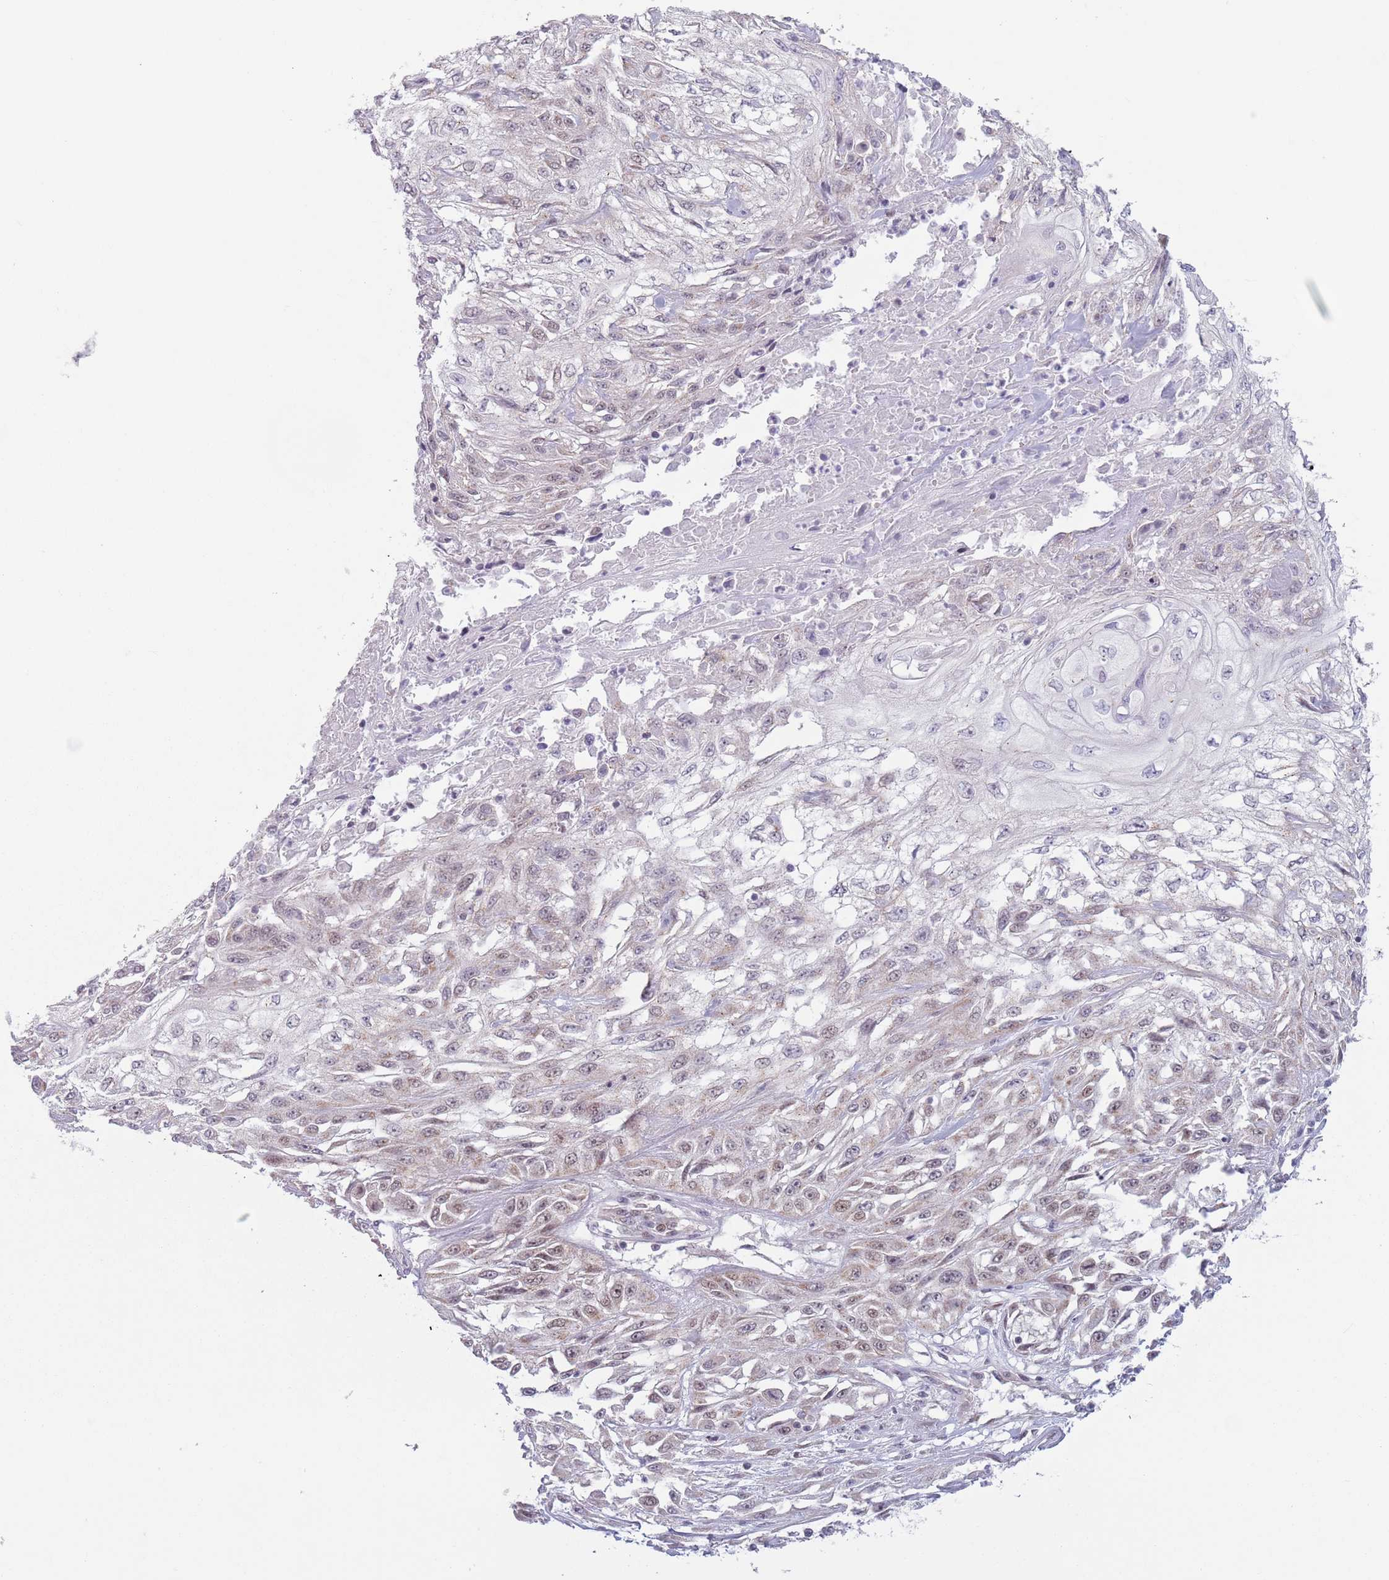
{"staining": {"intensity": "weak", "quantity": "<25%", "location": "nuclear"}, "tissue": "skin cancer", "cell_type": "Tumor cells", "image_type": "cancer", "snomed": [{"axis": "morphology", "description": "Squamous cell carcinoma, NOS"}, {"axis": "morphology", "description": "Squamous cell carcinoma, metastatic, NOS"}, {"axis": "topography", "description": "Skin"}, {"axis": "topography", "description": "Lymph node"}], "caption": "Skin cancer (squamous cell carcinoma) was stained to show a protein in brown. There is no significant positivity in tumor cells.", "gene": "MRPL34", "patient": {"sex": "male", "age": 75}}